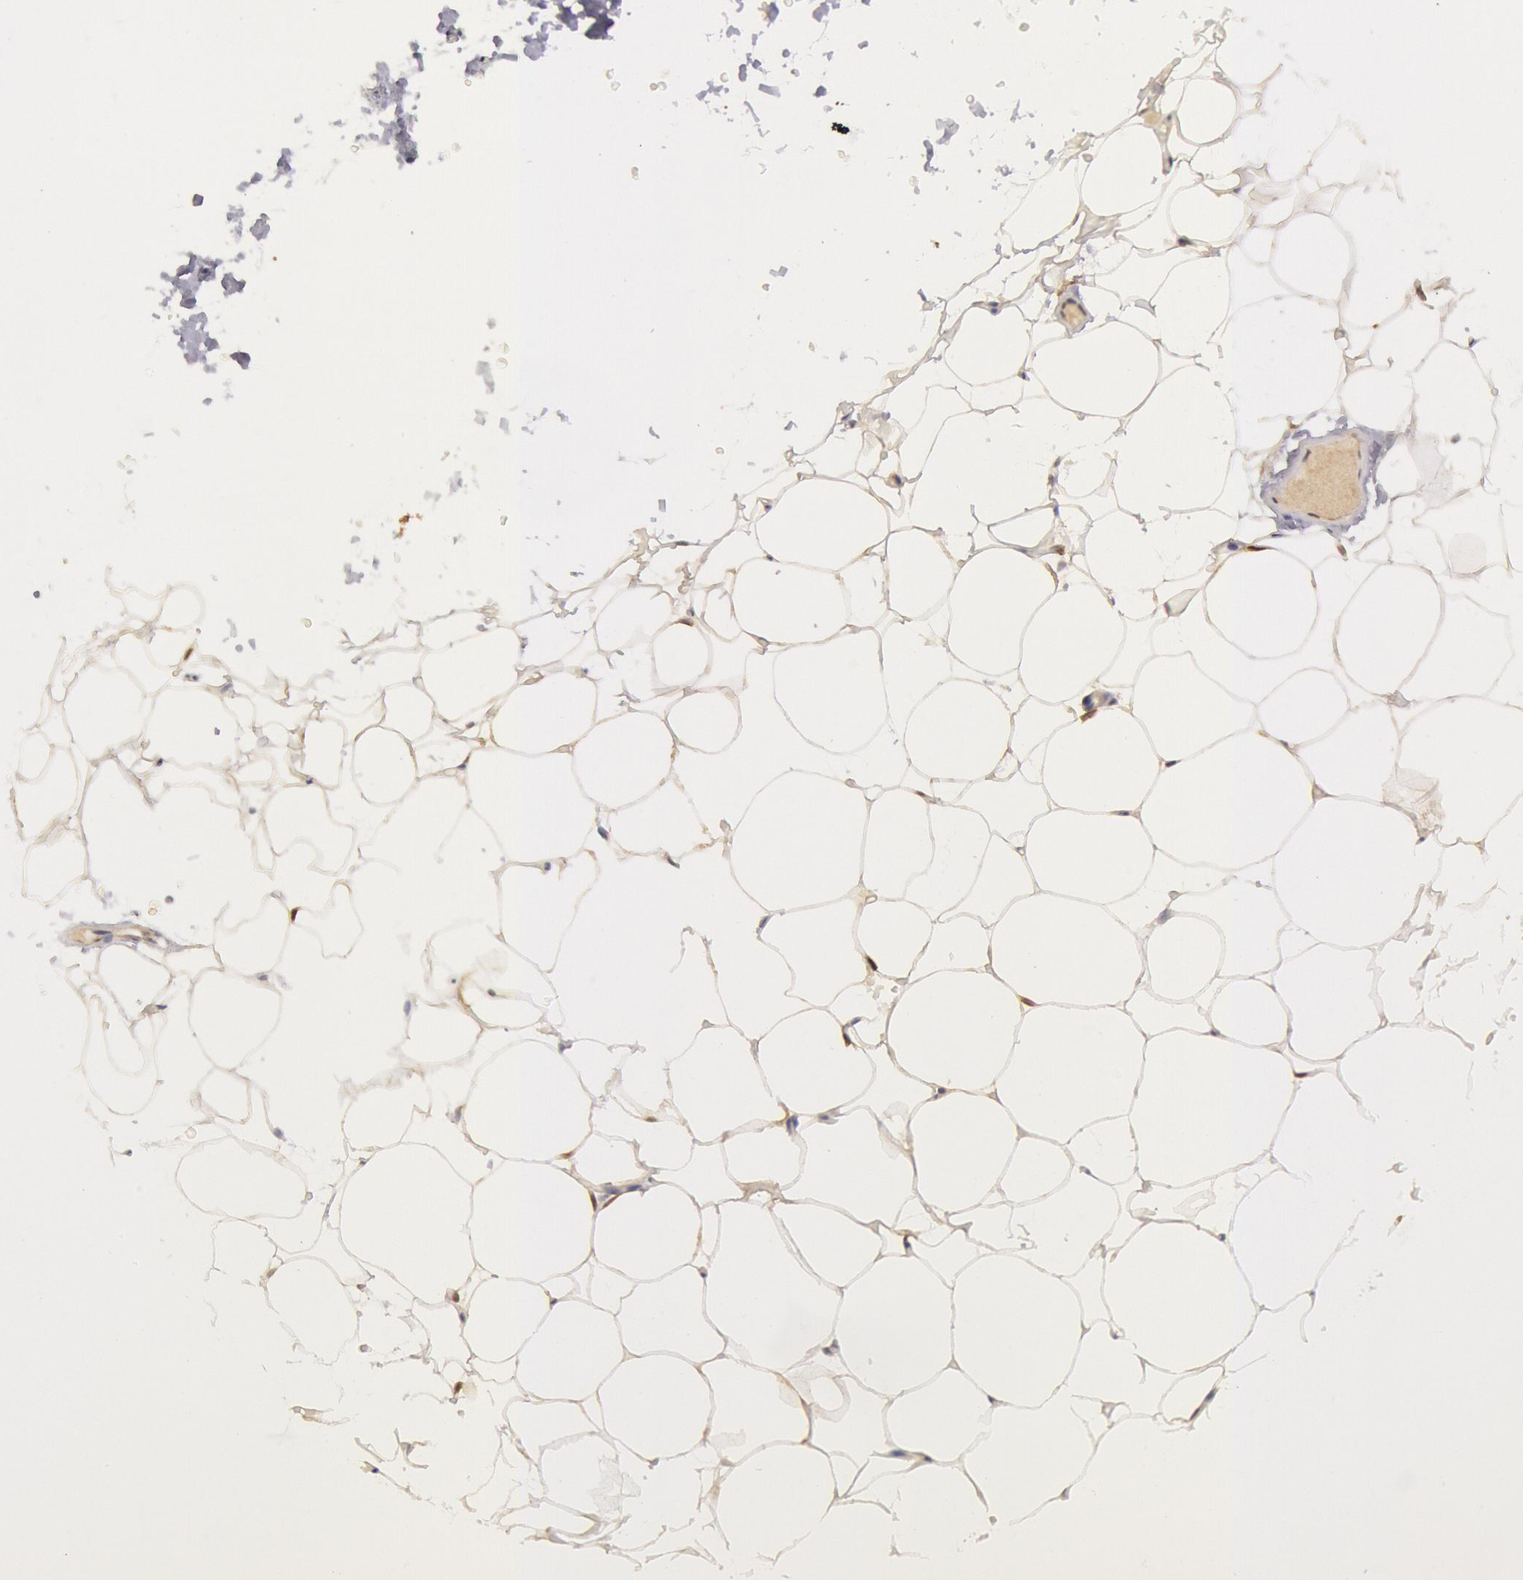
{"staining": {"intensity": "moderate", "quantity": ">75%", "location": "nuclear"}, "tissue": "adipose tissue", "cell_type": "Adipocytes", "image_type": "normal", "snomed": [{"axis": "morphology", "description": "Normal tissue, NOS"}, {"axis": "morphology", "description": "Fibrosis, NOS"}, {"axis": "topography", "description": "Breast"}], "caption": "An image of human adipose tissue stained for a protein reveals moderate nuclear brown staining in adipocytes. The protein of interest is stained brown, and the nuclei are stained in blue (DAB (3,3'-diaminobenzidine) IHC with brightfield microscopy, high magnification).", "gene": "MPST", "patient": {"sex": "female", "age": 24}}